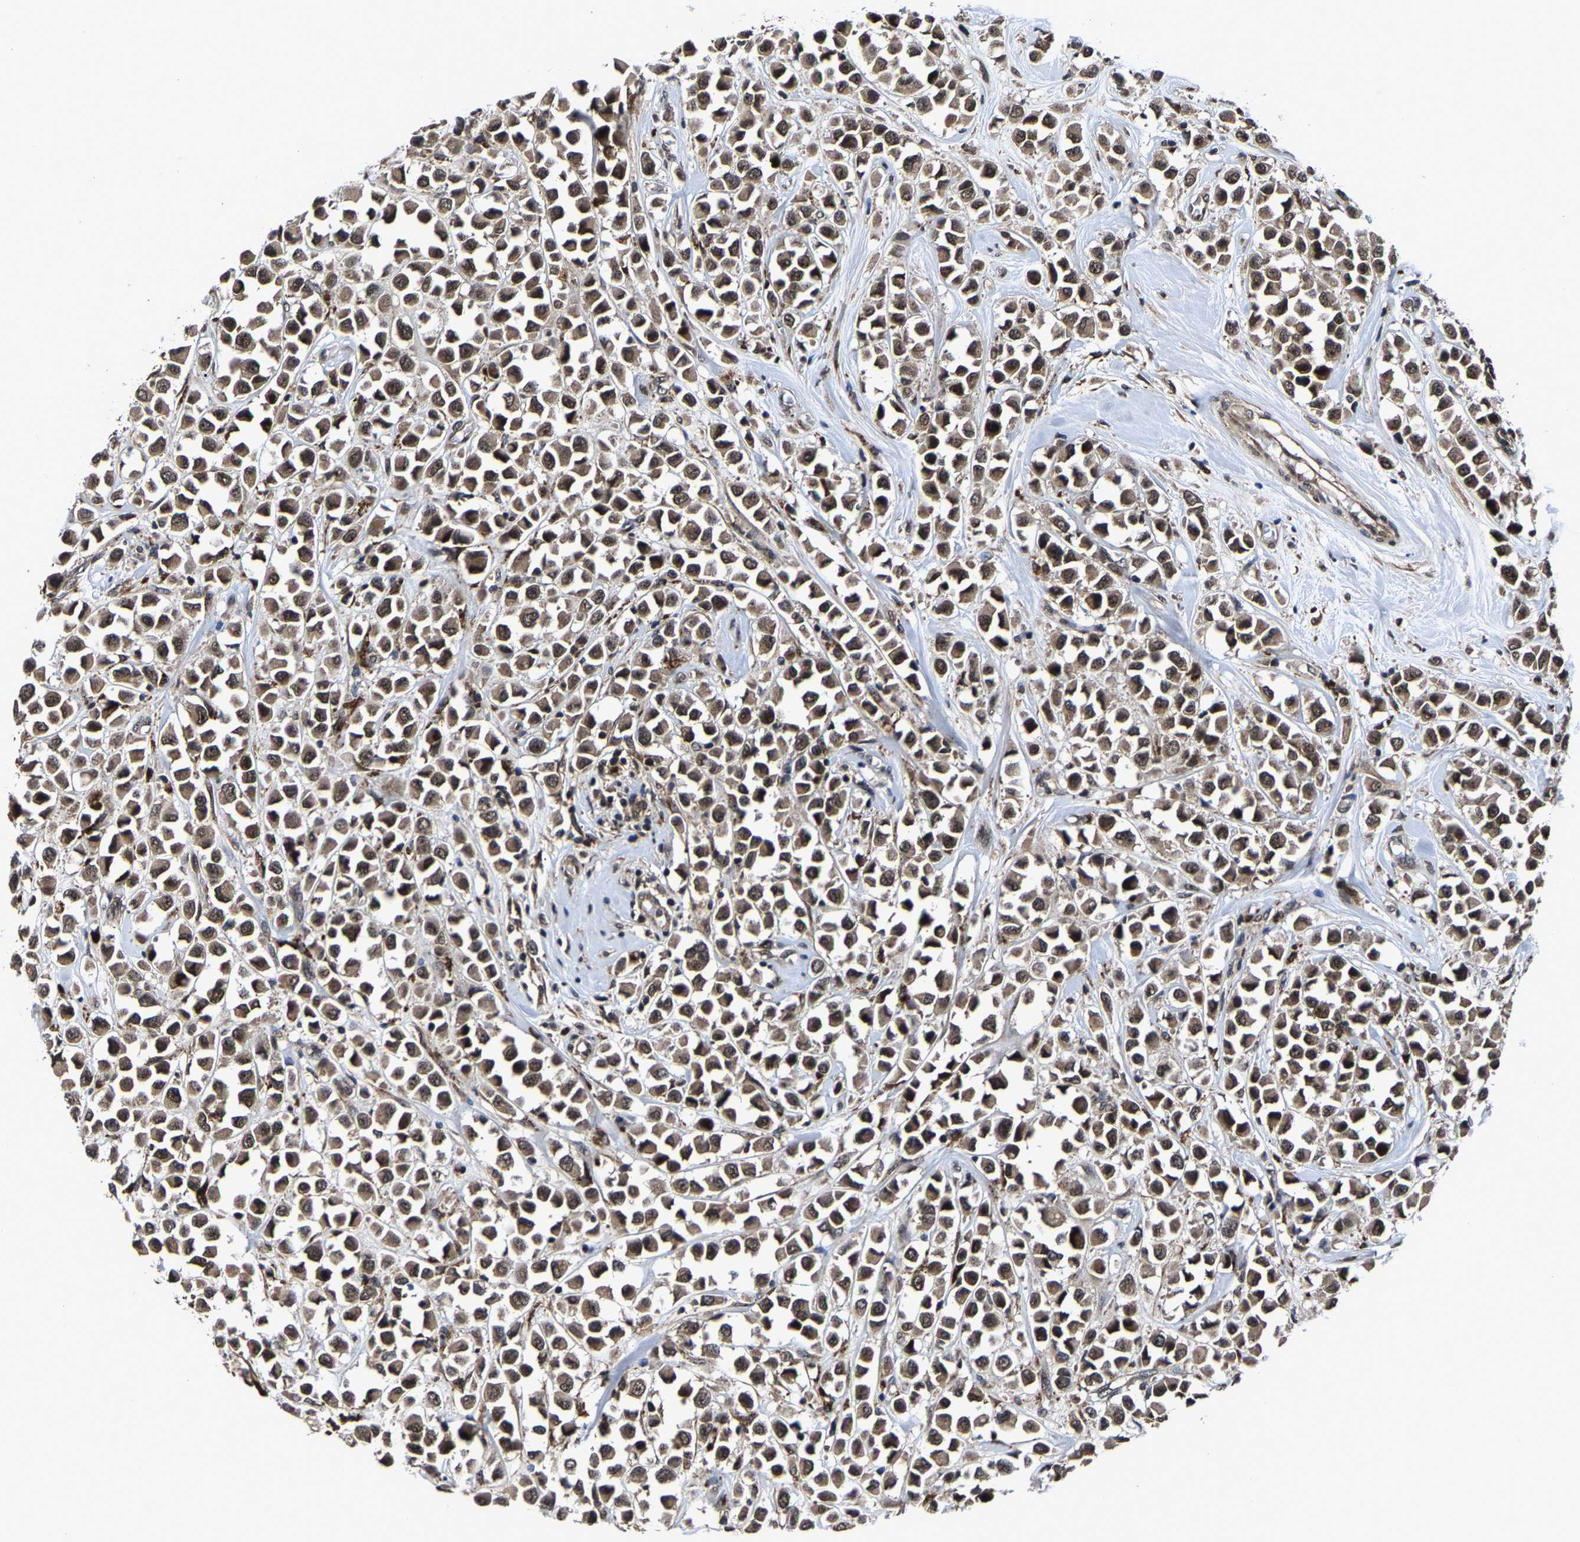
{"staining": {"intensity": "moderate", "quantity": ">75%", "location": "cytoplasmic/membranous"}, "tissue": "breast cancer", "cell_type": "Tumor cells", "image_type": "cancer", "snomed": [{"axis": "morphology", "description": "Duct carcinoma"}, {"axis": "topography", "description": "Breast"}], "caption": "A high-resolution image shows IHC staining of breast infiltrating ductal carcinoma, which displays moderate cytoplasmic/membranous positivity in about >75% of tumor cells.", "gene": "ZCCHC7", "patient": {"sex": "female", "age": 61}}